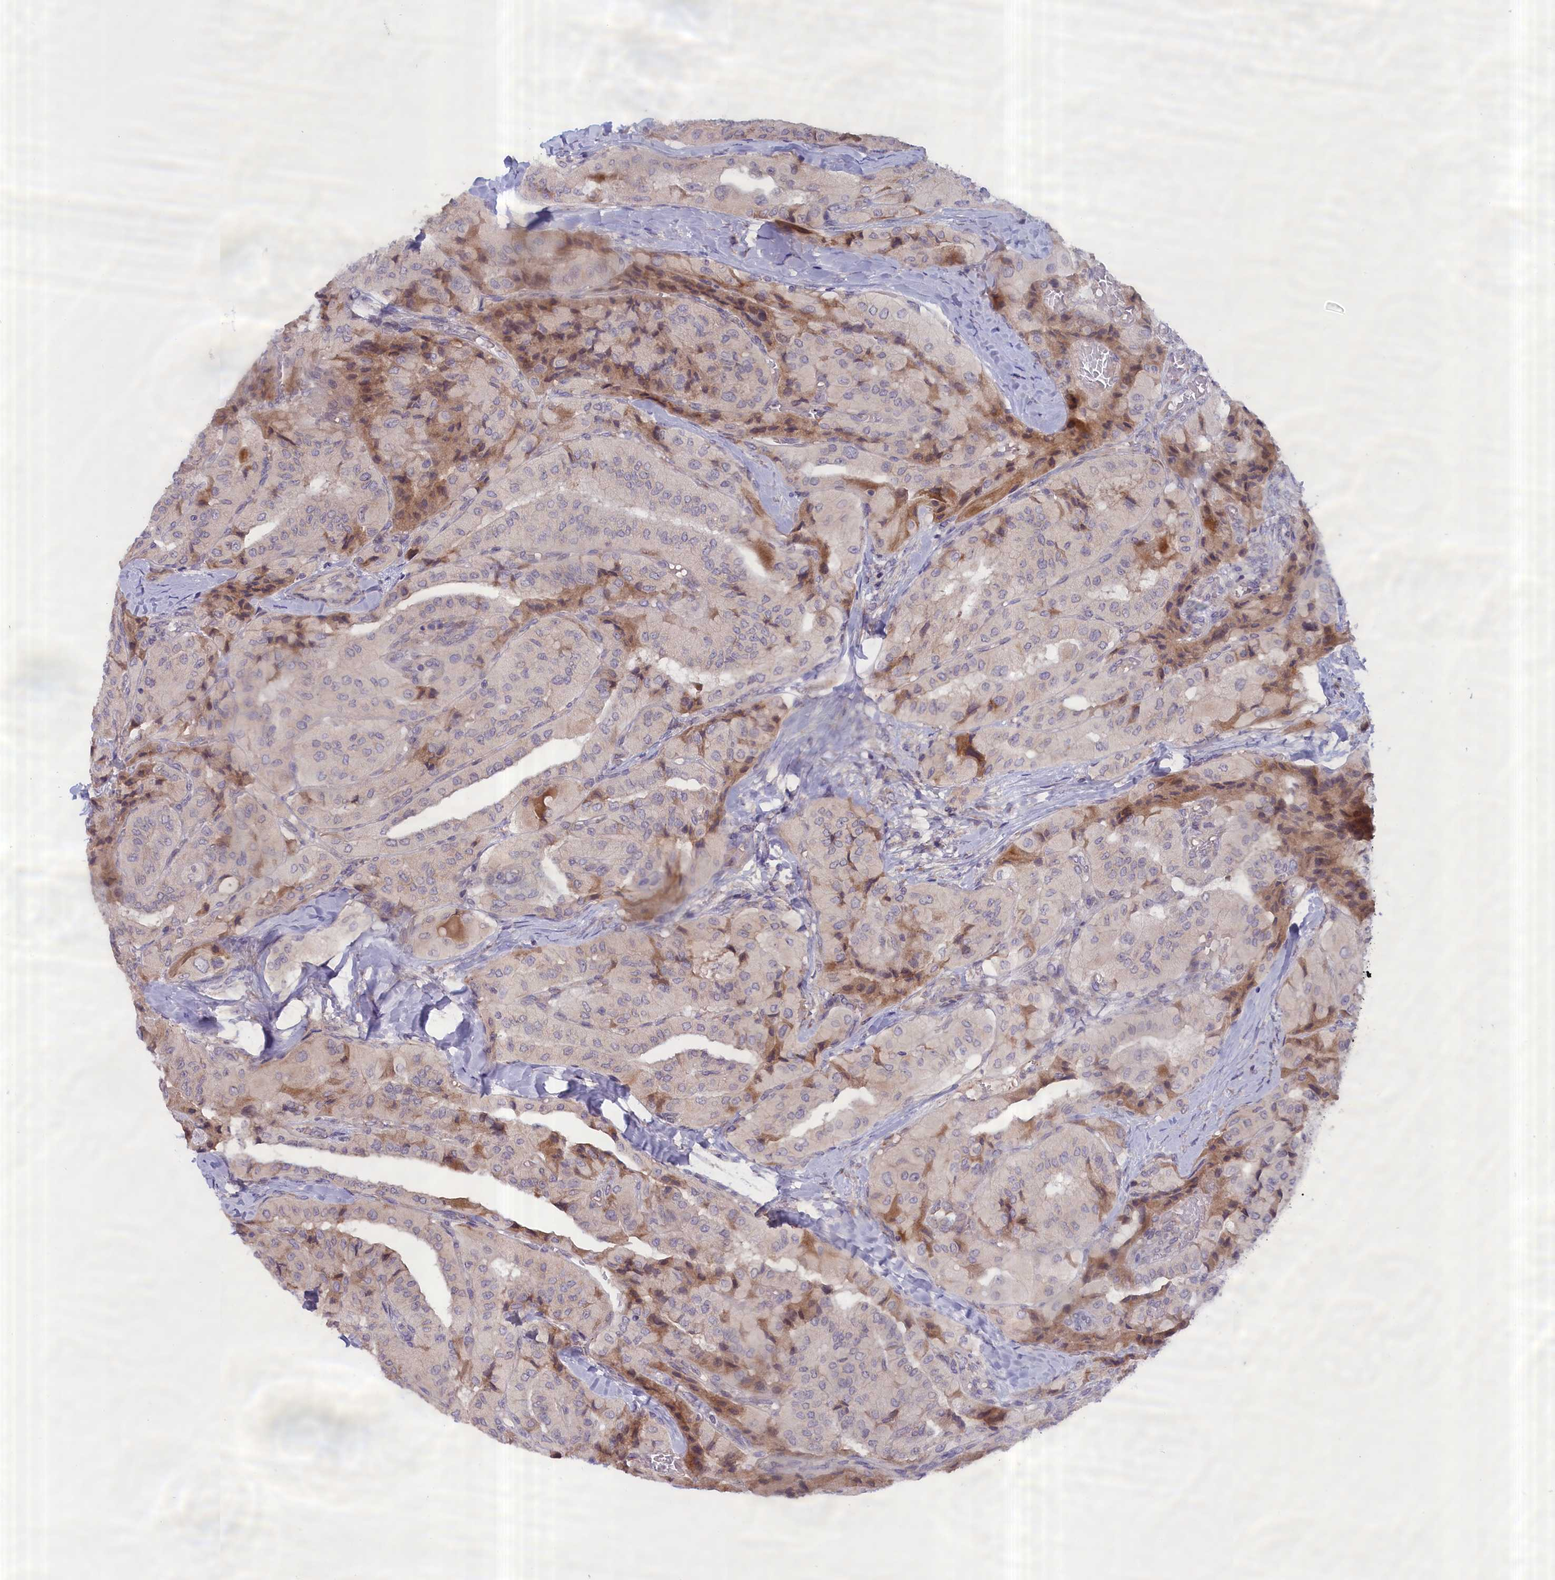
{"staining": {"intensity": "negative", "quantity": "none", "location": "none"}, "tissue": "thyroid cancer", "cell_type": "Tumor cells", "image_type": "cancer", "snomed": [{"axis": "morphology", "description": "Normal tissue, NOS"}, {"axis": "morphology", "description": "Papillary adenocarcinoma, NOS"}, {"axis": "topography", "description": "Thyroid gland"}], "caption": "Histopathology image shows no protein staining in tumor cells of papillary adenocarcinoma (thyroid) tissue. (DAB immunohistochemistry visualized using brightfield microscopy, high magnification).", "gene": "IGFALS", "patient": {"sex": "female", "age": 59}}